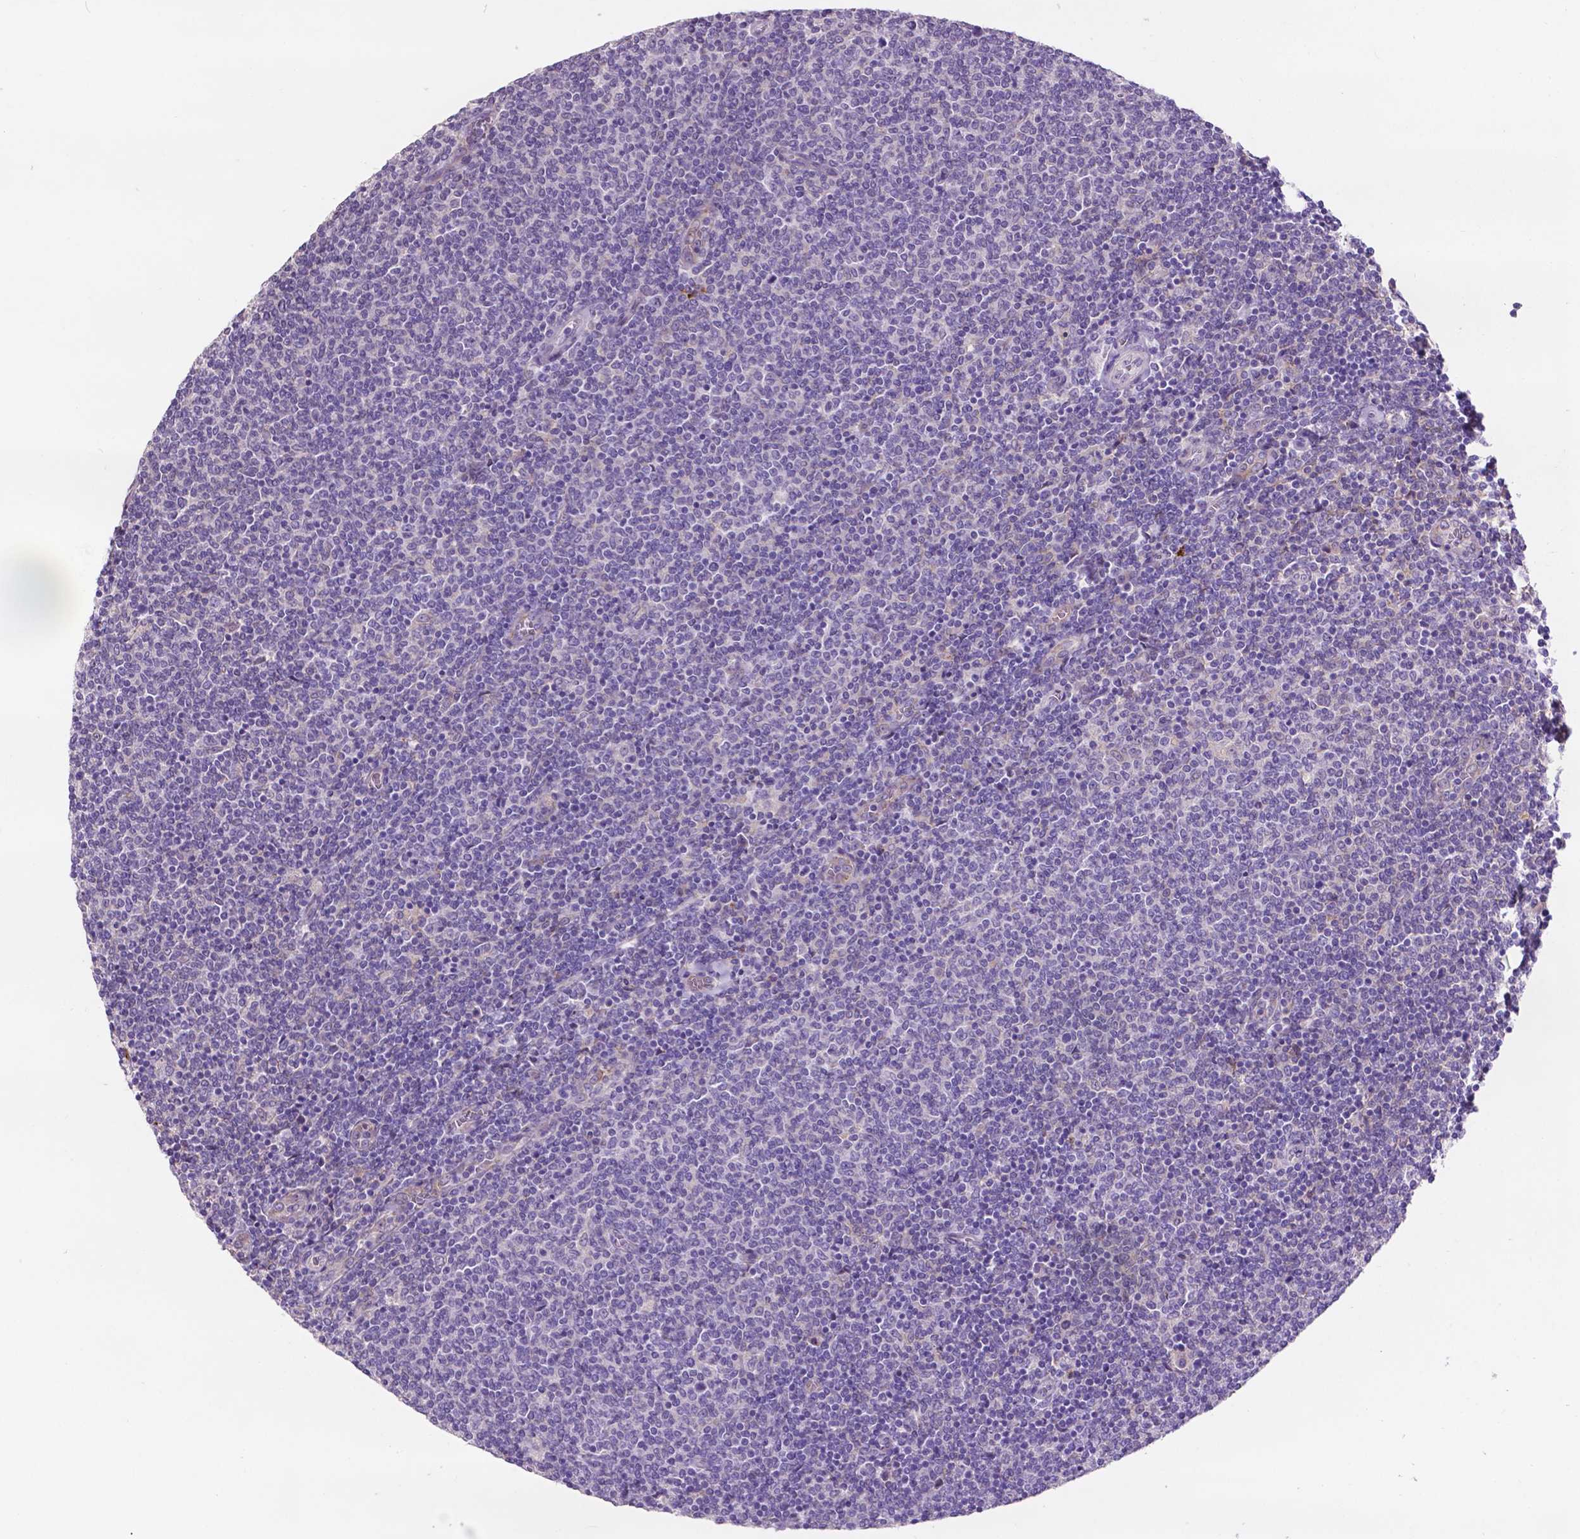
{"staining": {"intensity": "negative", "quantity": "none", "location": "none"}, "tissue": "lymphoma", "cell_type": "Tumor cells", "image_type": "cancer", "snomed": [{"axis": "morphology", "description": "Malignant lymphoma, non-Hodgkin's type, Low grade"}, {"axis": "topography", "description": "Lymph node"}], "caption": "Immunohistochemical staining of low-grade malignant lymphoma, non-Hodgkin's type demonstrates no significant expression in tumor cells.", "gene": "PLSCR1", "patient": {"sex": "male", "age": 52}}